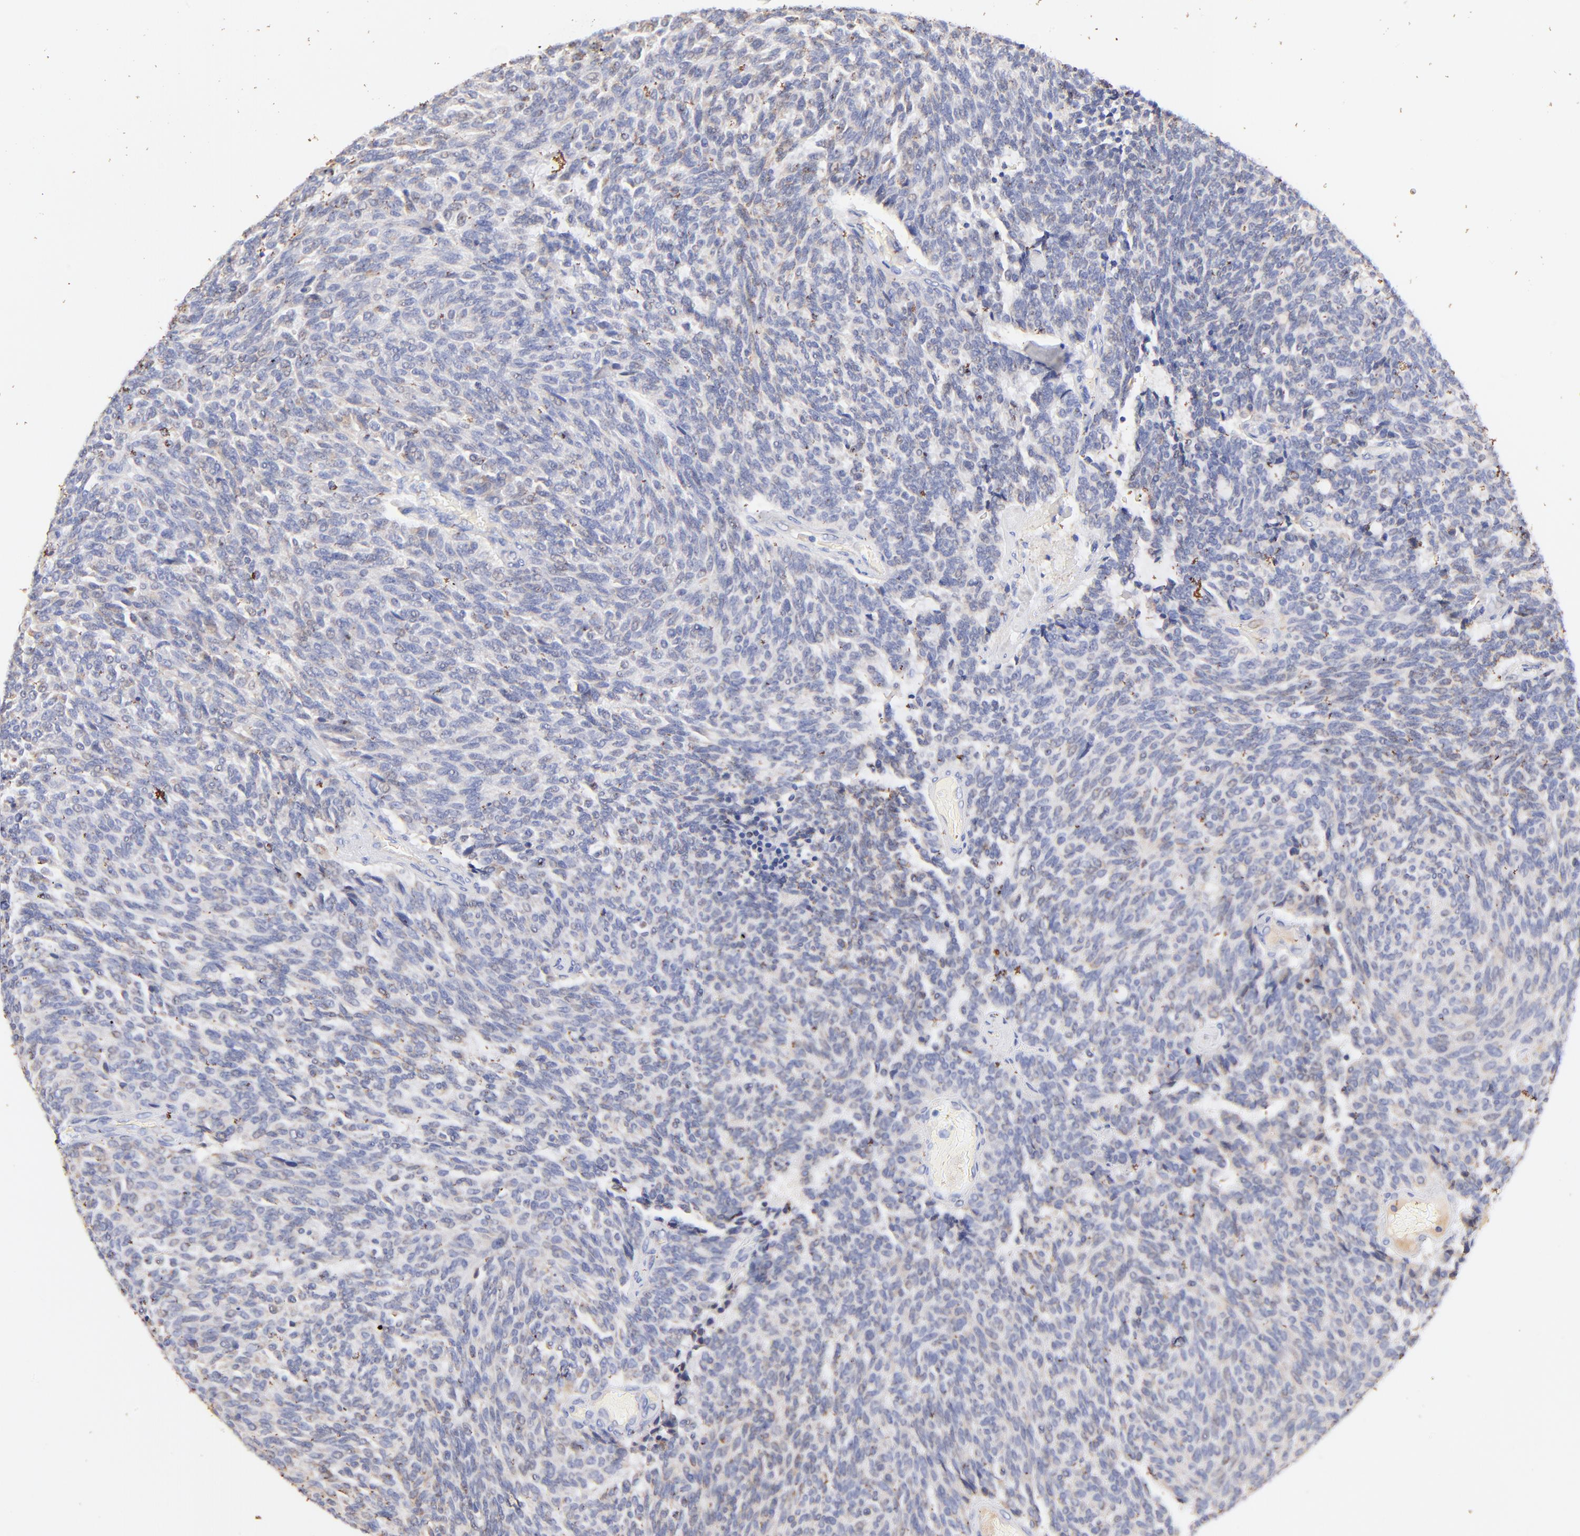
{"staining": {"intensity": "negative", "quantity": "none", "location": "none"}, "tissue": "carcinoid", "cell_type": "Tumor cells", "image_type": "cancer", "snomed": [{"axis": "morphology", "description": "Carcinoid, malignant, NOS"}, {"axis": "topography", "description": "Pancreas"}], "caption": "Tumor cells are negative for protein expression in human carcinoid.", "gene": "IGLV7-43", "patient": {"sex": "female", "age": 54}}